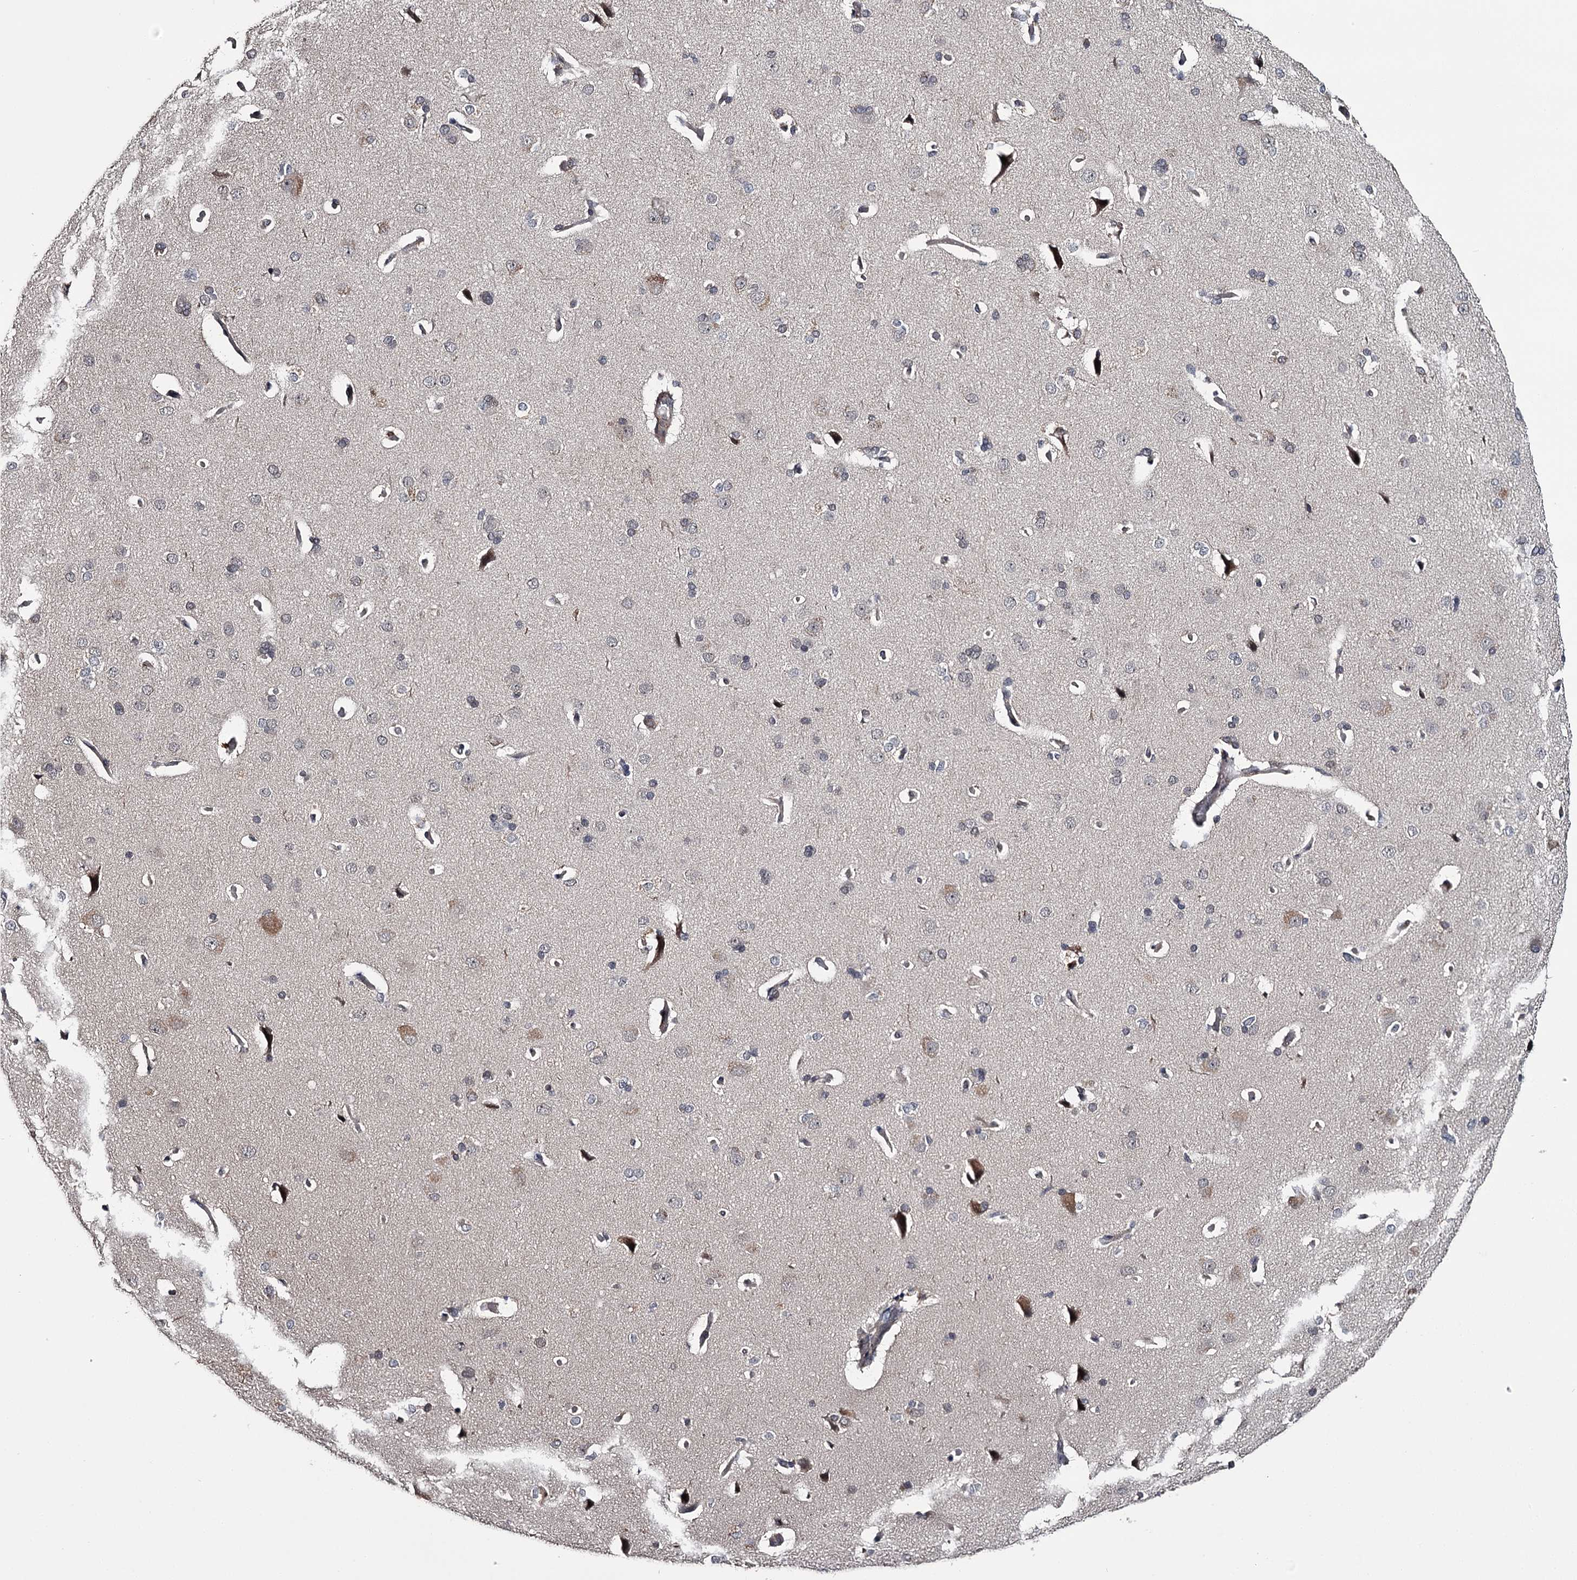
{"staining": {"intensity": "negative", "quantity": "none", "location": "none"}, "tissue": "cerebral cortex", "cell_type": "Endothelial cells", "image_type": "normal", "snomed": [{"axis": "morphology", "description": "Normal tissue, NOS"}, {"axis": "topography", "description": "Cerebral cortex"}], "caption": "Immunohistochemistry image of normal cerebral cortex stained for a protein (brown), which demonstrates no staining in endothelial cells.", "gene": "CWF19L2", "patient": {"sex": "male", "age": 62}}